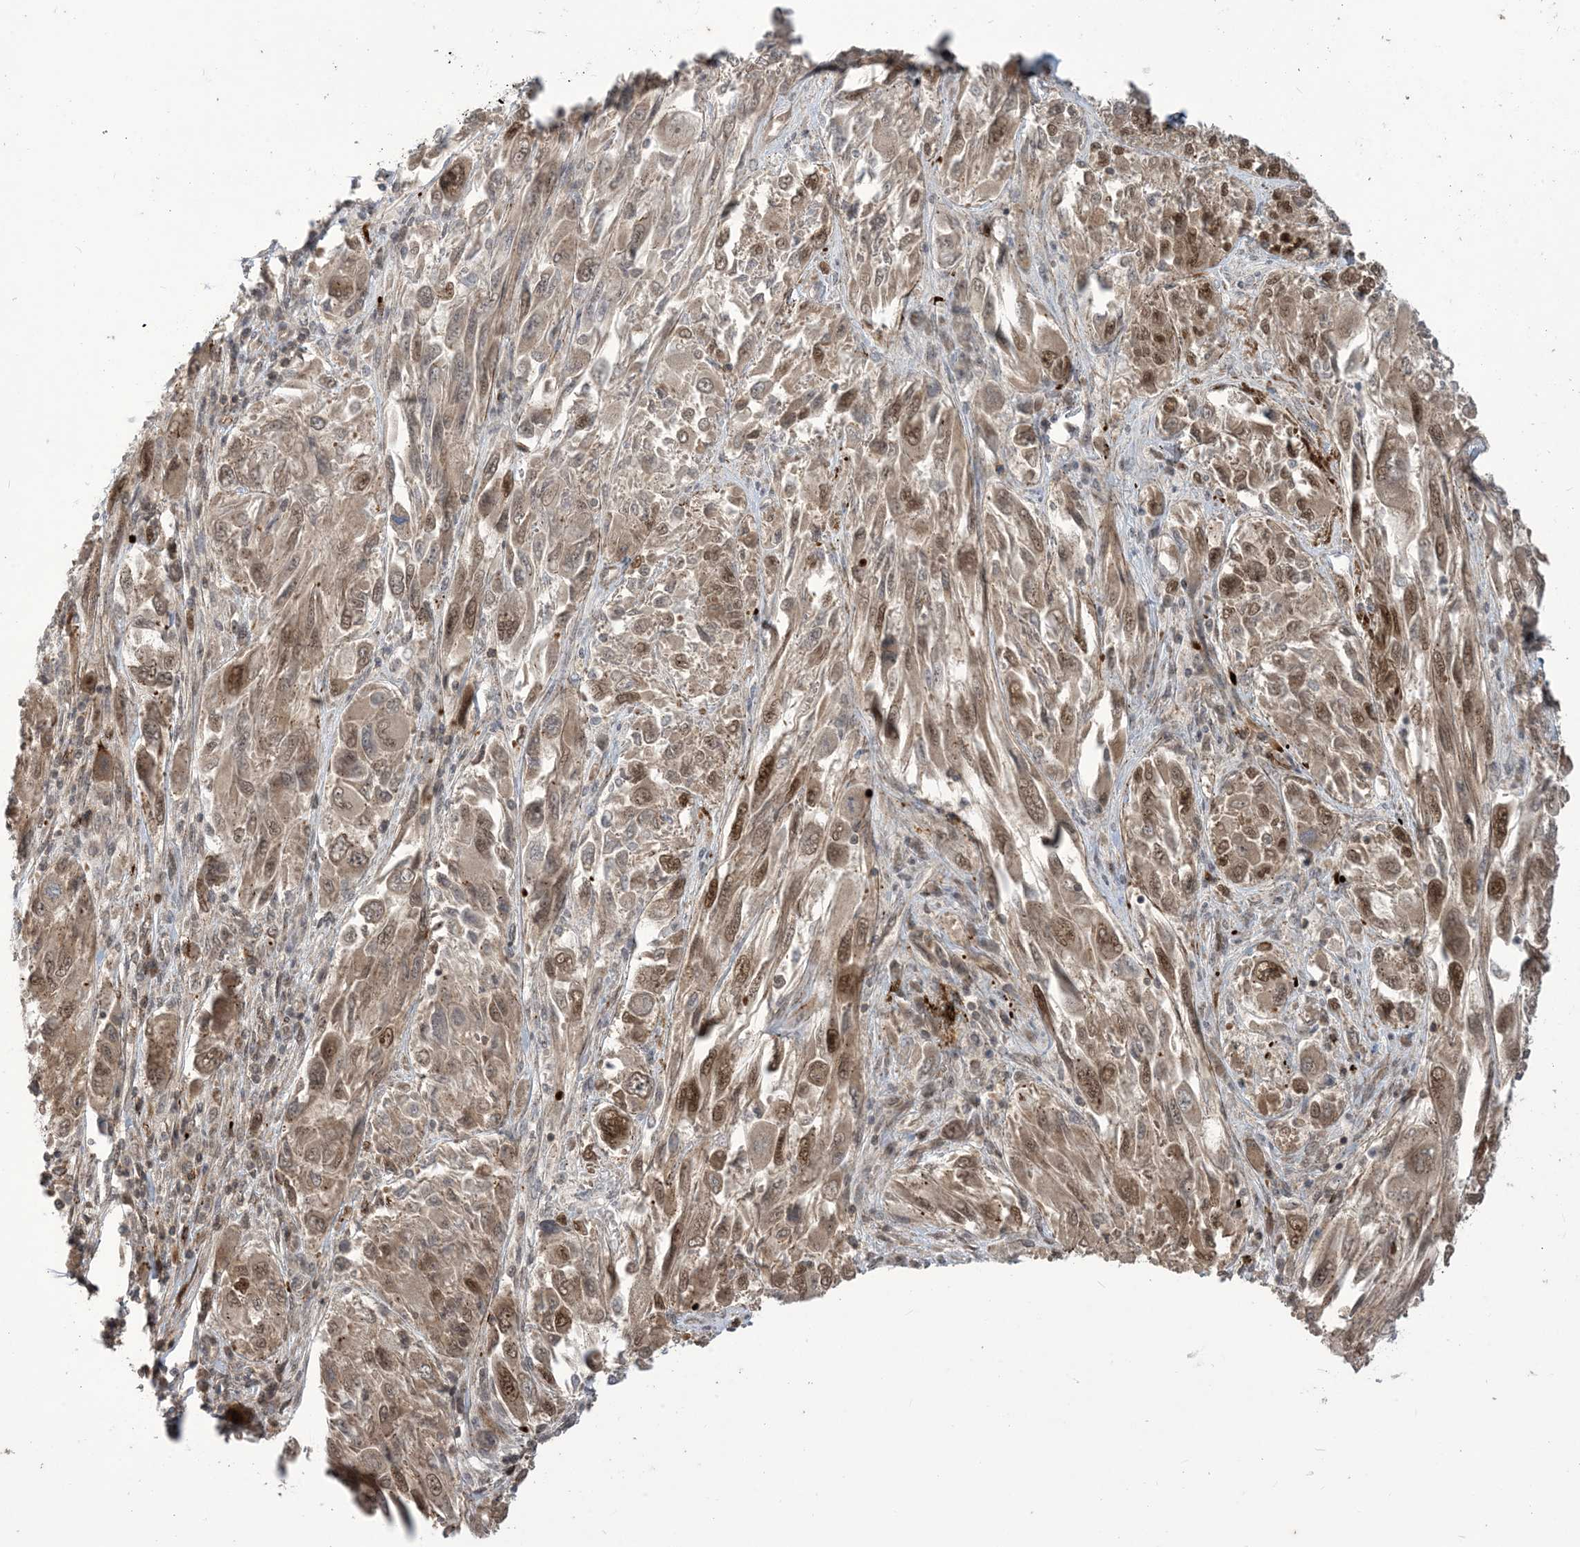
{"staining": {"intensity": "moderate", "quantity": ">75%", "location": "cytoplasmic/membranous,nuclear"}, "tissue": "melanoma", "cell_type": "Tumor cells", "image_type": "cancer", "snomed": [{"axis": "morphology", "description": "Malignant melanoma, NOS"}, {"axis": "topography", "description": "Skin"}], "caption": "Melanoma stained with a protein marker exhibits moderate staining in tumor cells.", "gene": "LAGE3", "patient": {"sex": "female", "age": 91}}